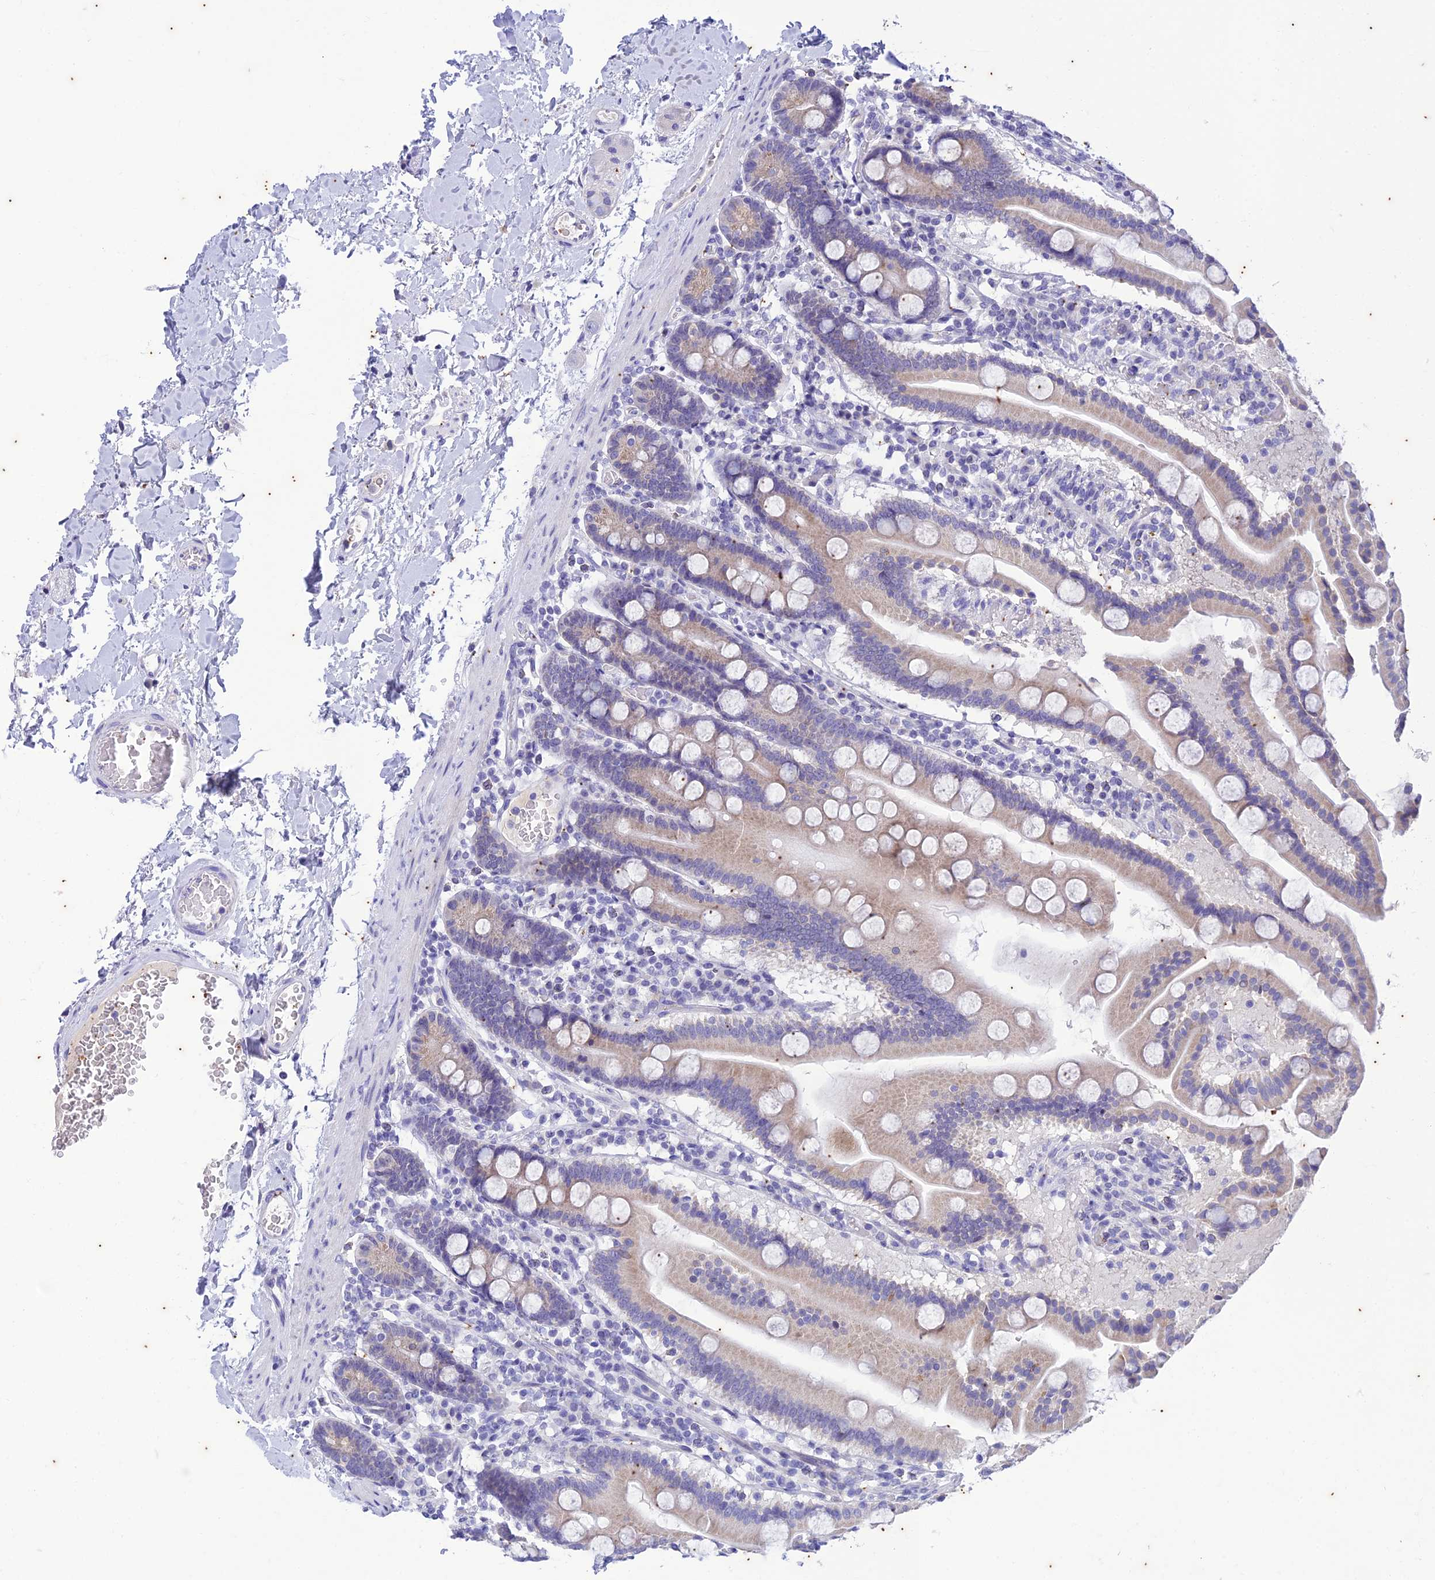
{"staining": {"intensity": "weak", "quantity": "25%-75%", "location": "cytoplasmic/membranous"}, "tissue": "duodenum", "cell_type": "Glandular cells", "image_type": "normal", "snomed": [{"axis": "morphology", "description": "Normal tissue, NOS"}, {"axis": "topography", "description": "Duodenum"}], "caption": "IHC (DAB) staining of benign duodenum shows weak cytoplasmic/membranous protein positivity in approximately 25%-75% of glandular cells.", "gene": "TMEM40", "patient": {"sex": "male", "age": 55}}